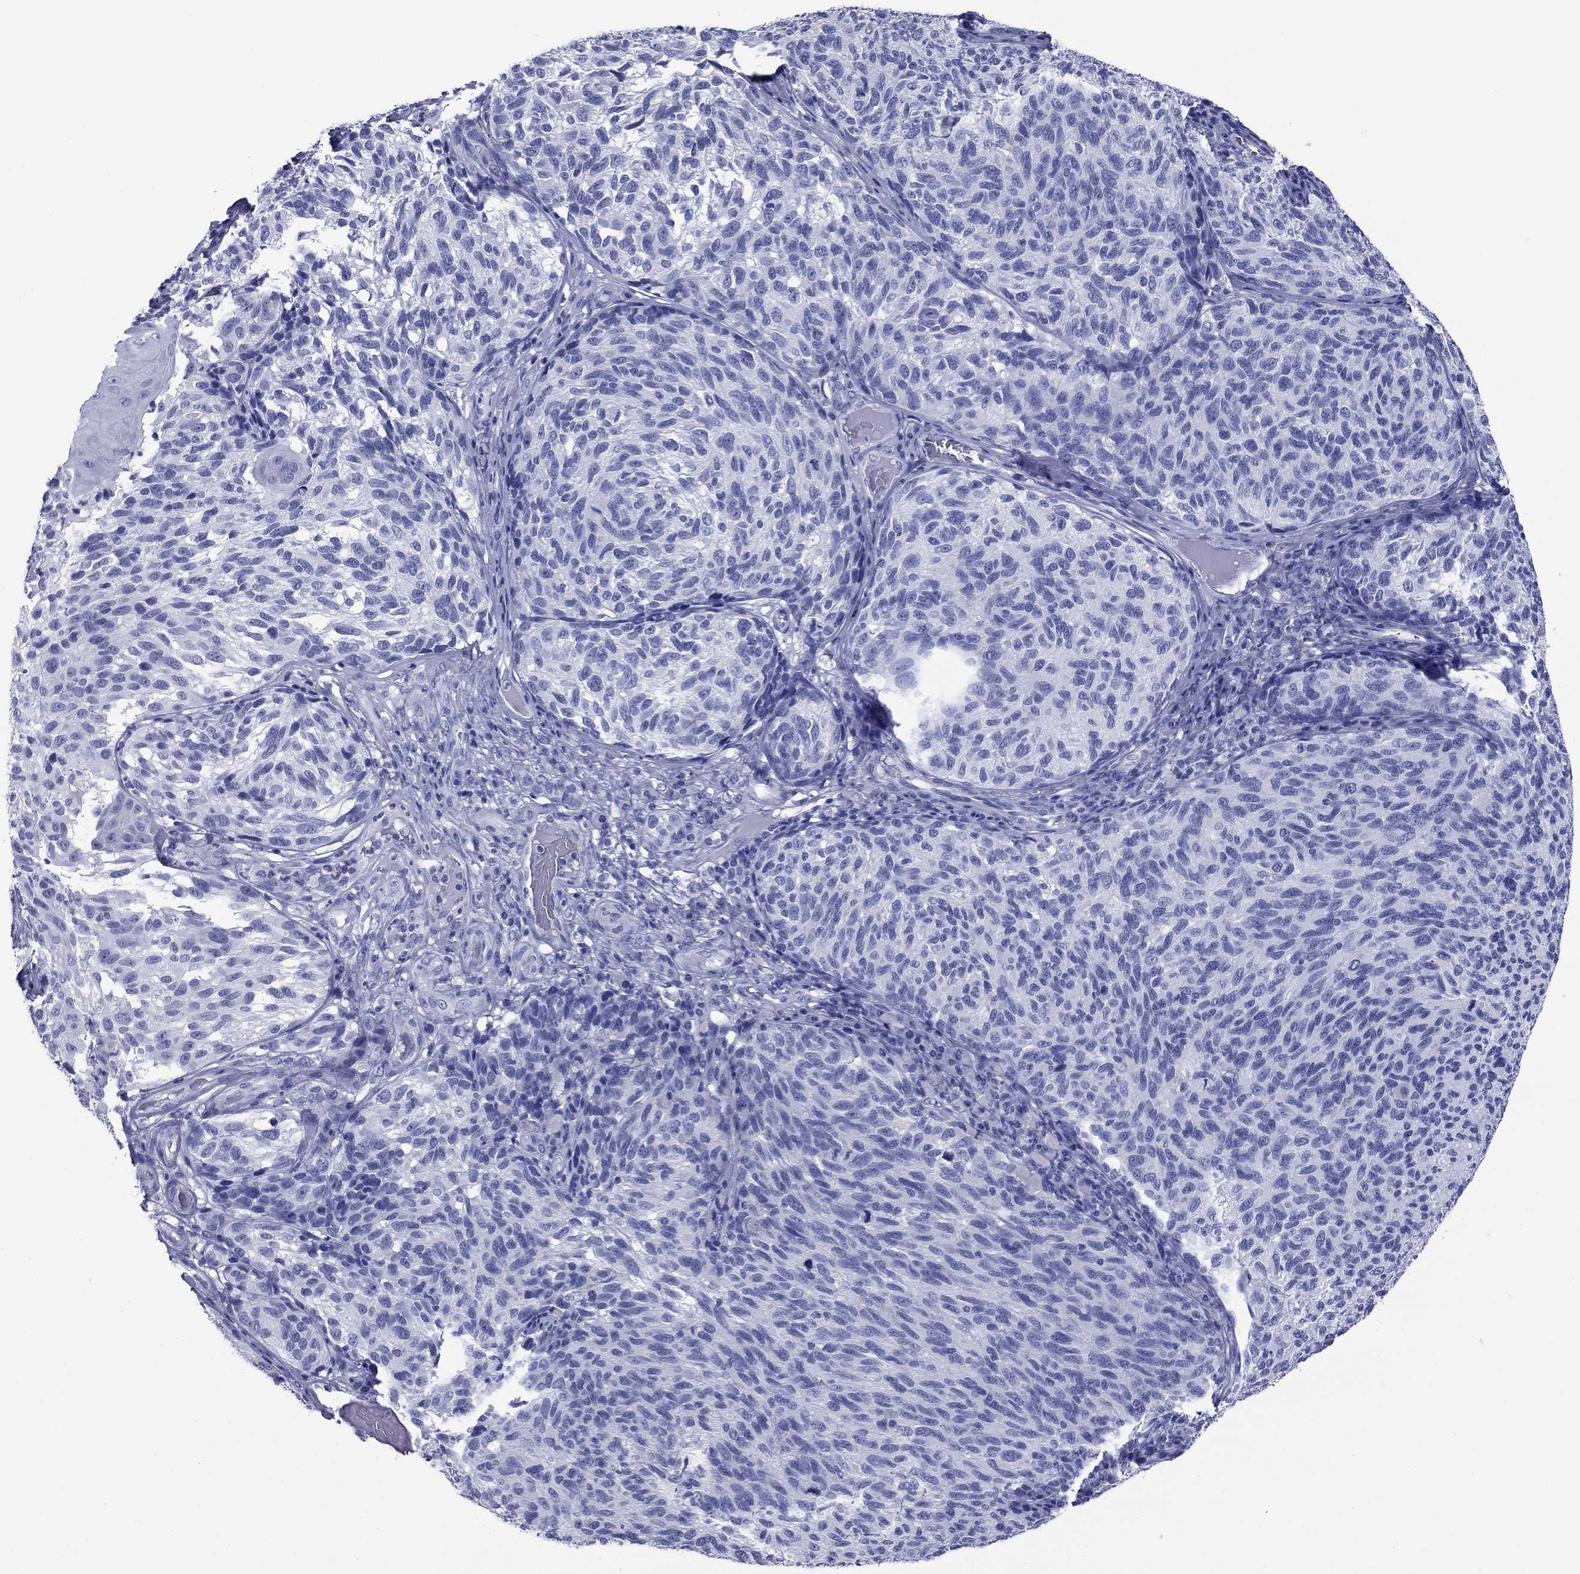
{"staining": {"intensity": "negative", "quantity": "none", "location": "none"}, "tissue": "melanoma", "cell_type": "Tumor cells", "image_type": "cancer", "snomed": [{"axis": "morphology", "description": "Malignant melanoma, NOS"}, {"axis": "topography", "description": "Skin"}], "caption": "DAB (3,3'-diaminobenzidine) immunohistochemical staining of human malignant melanoma demonstrates no significant expression in tumor cells.", "gene": "NPPA", "patient": {"sex": "female", "age": 73}}